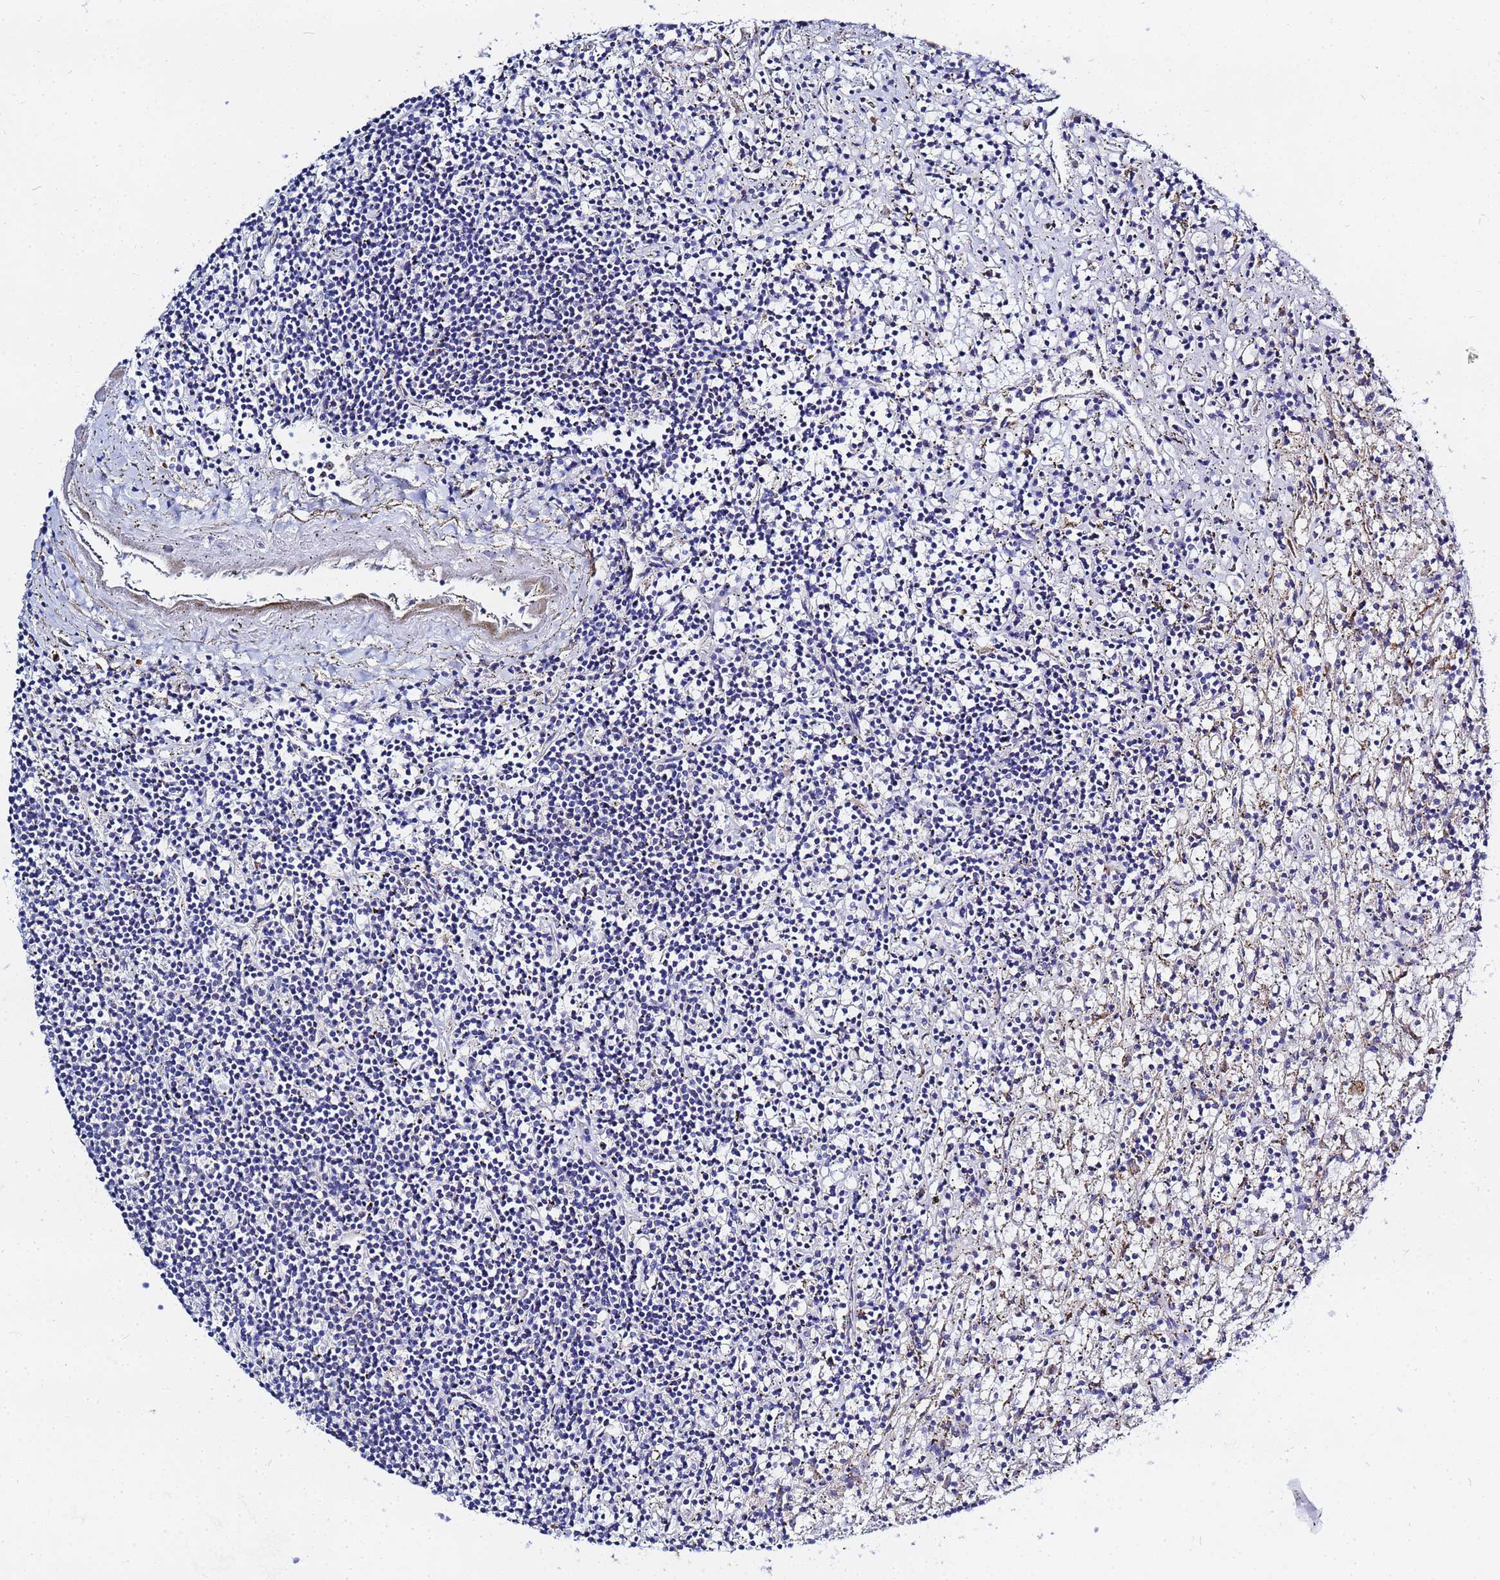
{"staining": {"intensity": "negative", "quantity": "none", "location": "none"}, "tissue": "lymphoma", "cell_type": "Tumor cells", "image_type": "cancer", "snomed": [{"axis": "morphology", "description": "Malignant lymphoma, non-Hodgkin's type, Low grade"}, {"axis": "topography", "description": "Spleen"}], "caption": "This histopathology image is of malignant lymphoma, non-Hodgkin's type (low-grade) stained with IHC to label a protein in brown with the nuclei are counter-stained blue. There is no expression in tumor cells. The staining was performed using DAB (3,3'-diaminobenzidine) to visualize the protein expression in brown, while the nuclei were stained in blue with hematoxylin (Magnification: 20x).", "gene": "FAHD2A", "patient": {"sex": "male", "age": 76}}